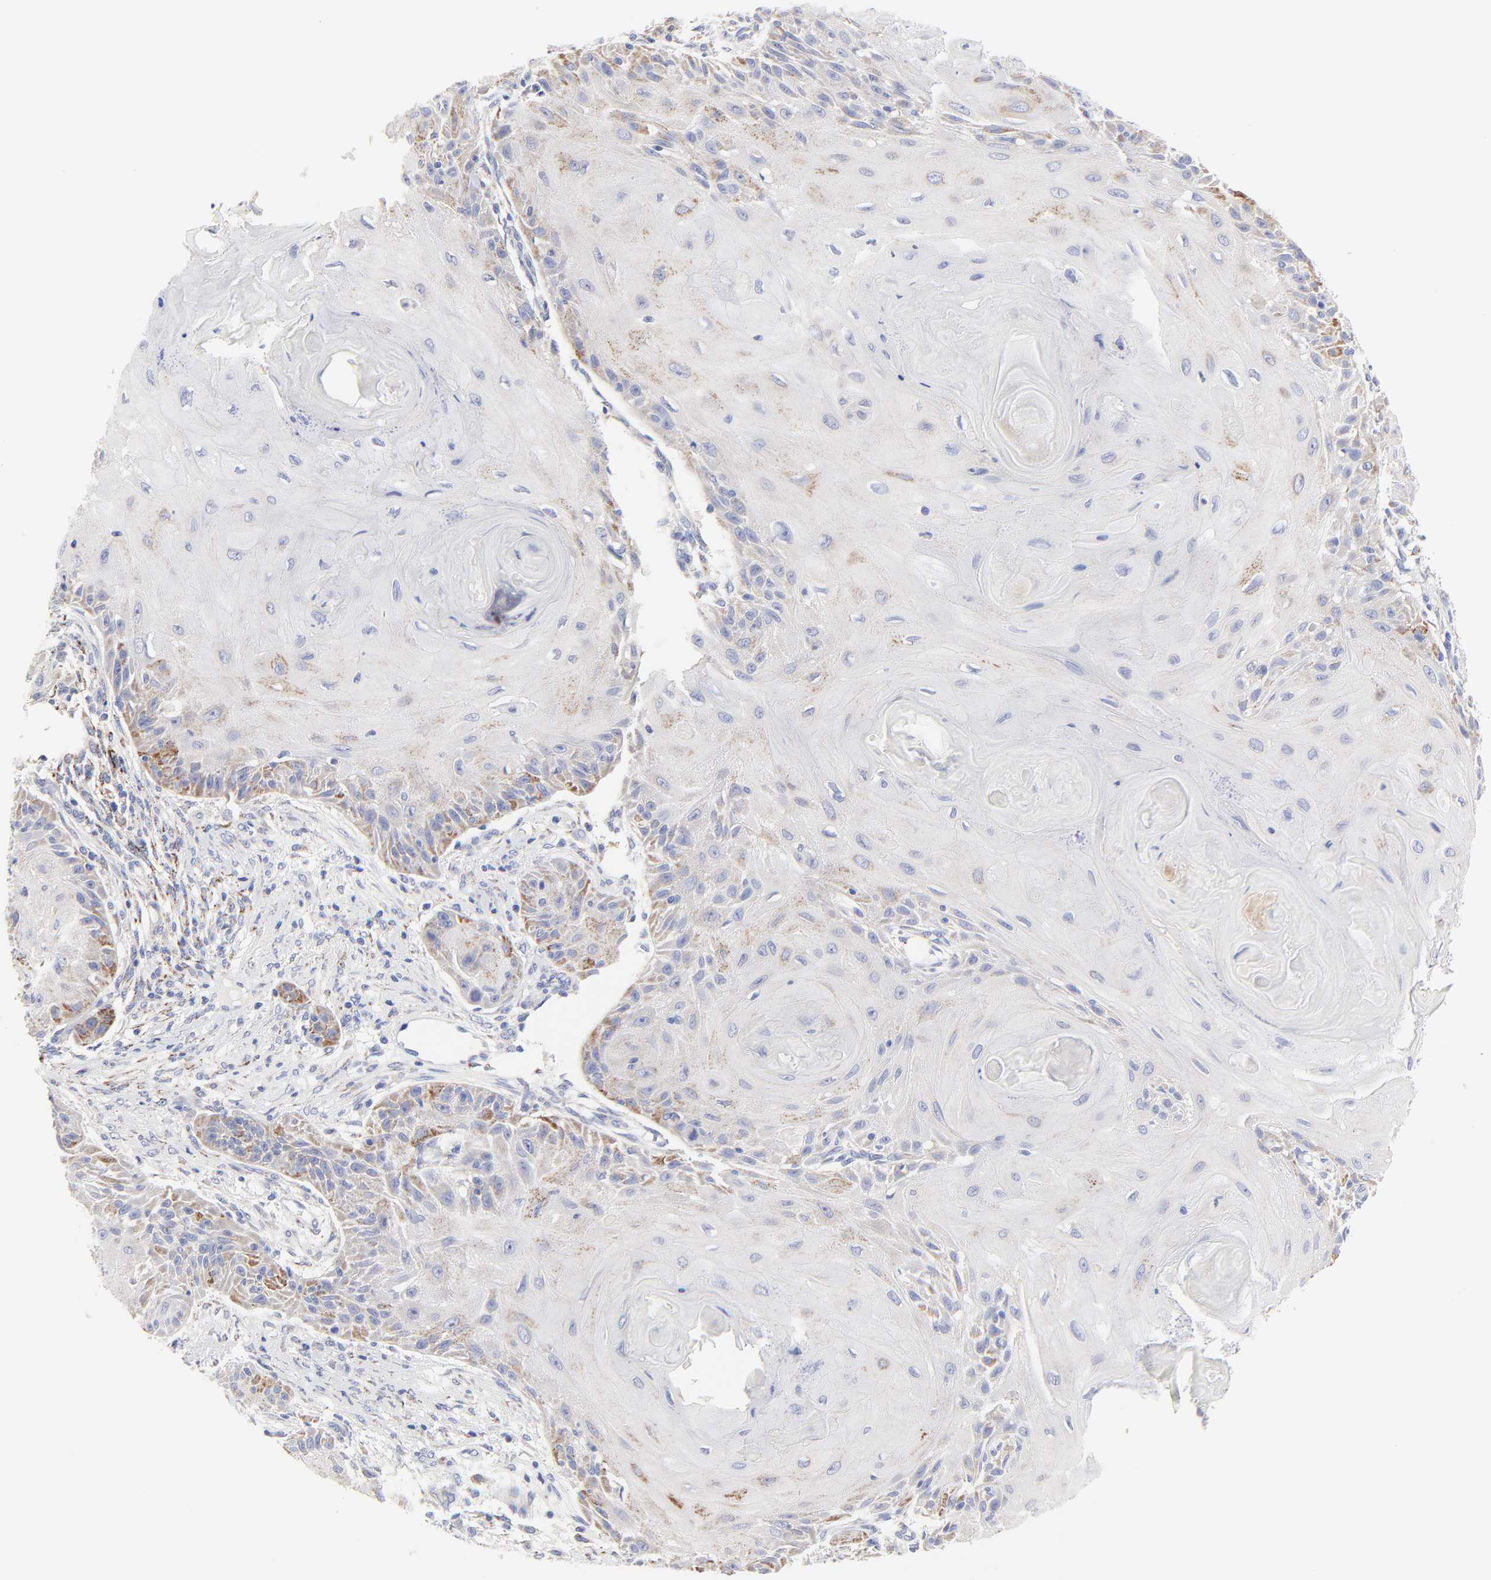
{"staining": {"intensity": "weak", "quantity": "<25%", "location": "cytoplasmic/membranous"}, "tissue": "skin cancer", "cell_type": "Tumor cells", "image_type": "cancer", "snomed": [{"axis": "morphology", "description": "Squamous cell carcinoma, NOS"}, {"axis": "topography", "description": "Skin"}], "caption": "Tumor cells show no significant protein positivity in skin cancer.", "gene": "FBXO10", "patient": {"sex": "female", "age": 88}}